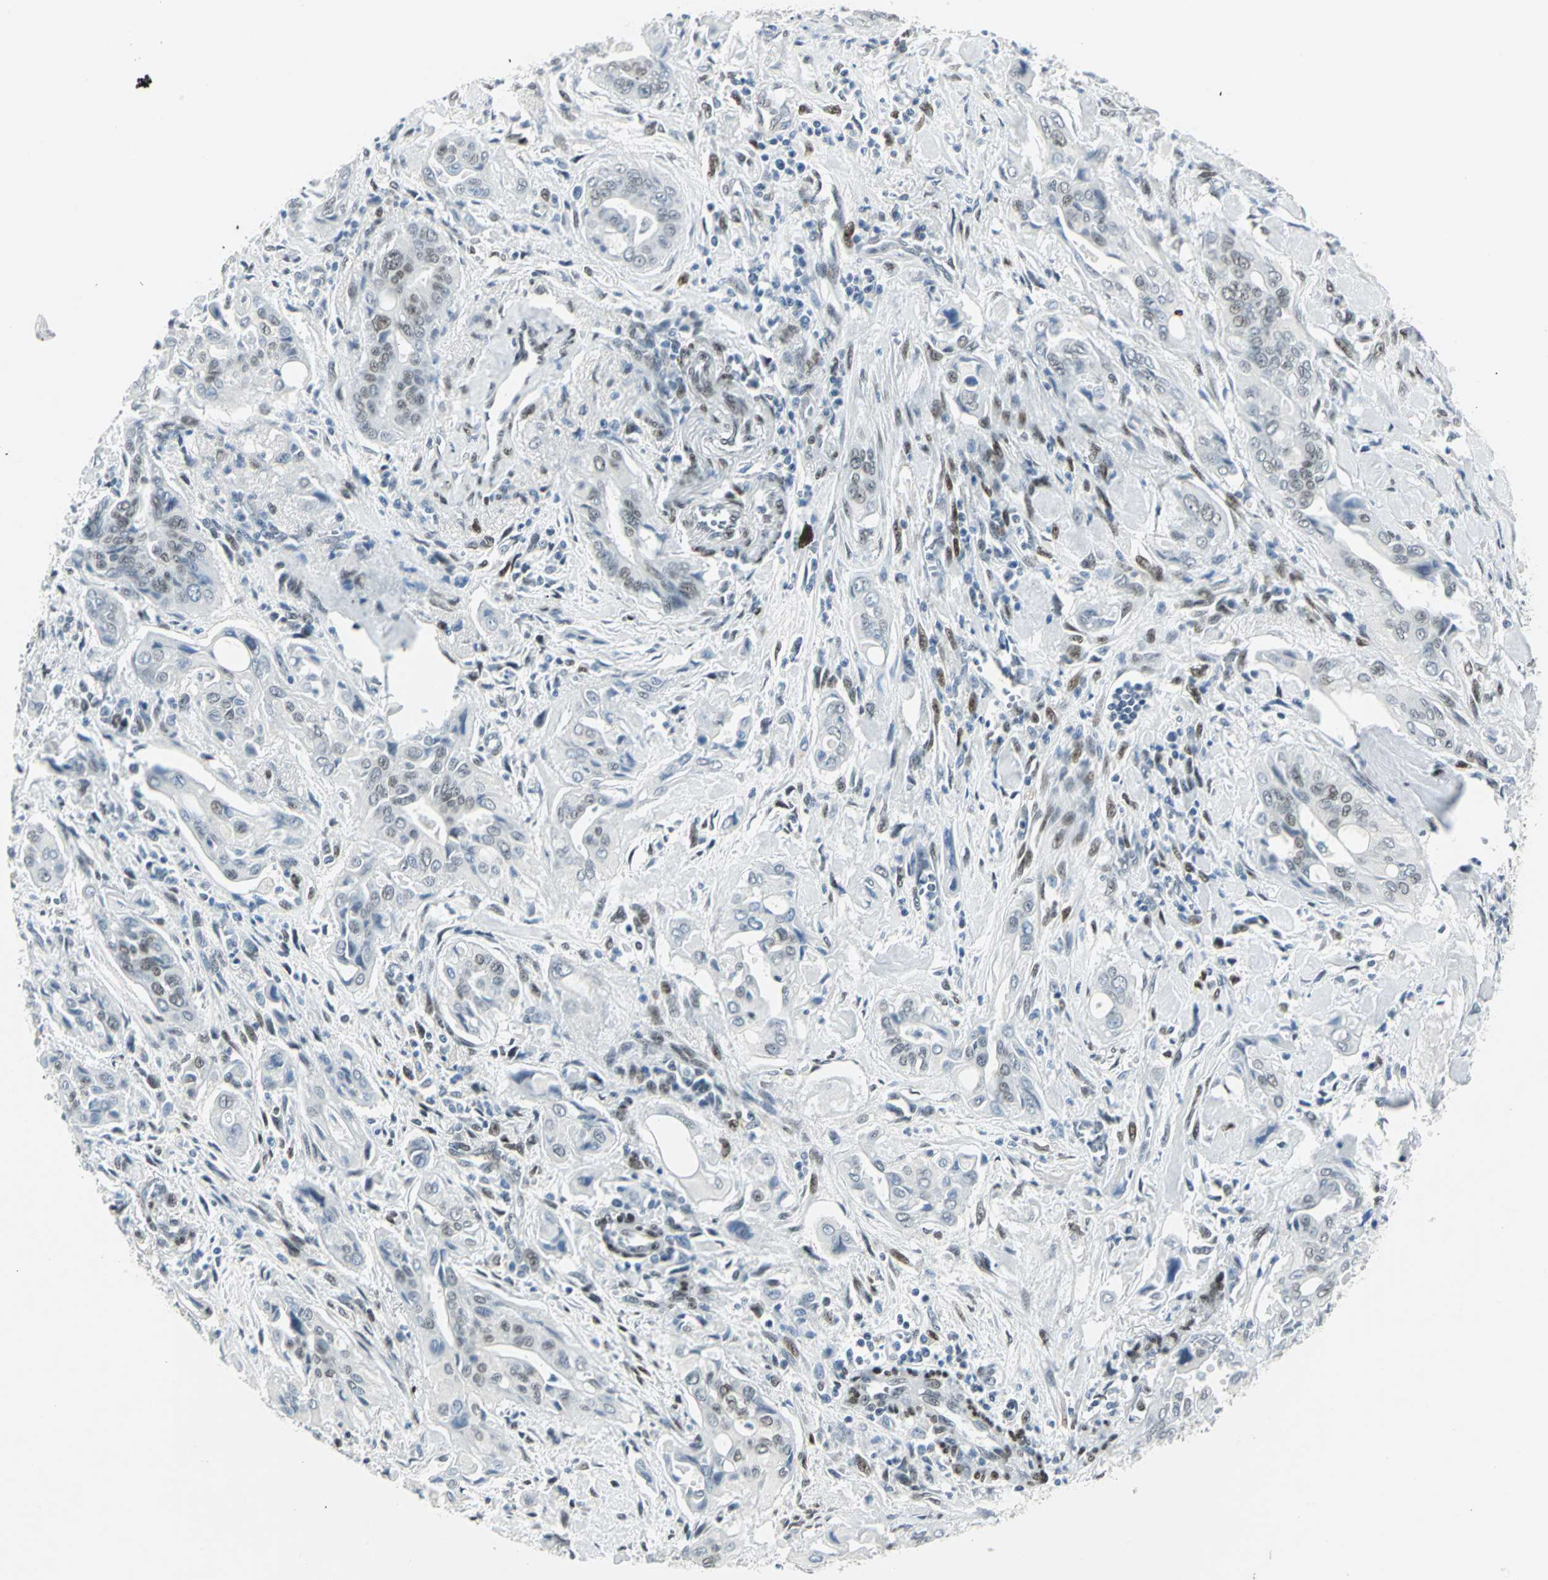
{"staining": {"intensity": "moderate", "quantity": "<25%", "location": "nuclear"}, "tissue": "pancreatic cancer", "cell_type": "Tumor cells", "image_type": "cancer", "snomed": [{"axis": "morphology", "description": "Adenocarcinoma, NOS"}, {"axis": "topography", "description": "Pancreas"}], "caption": "Pancreatic adenocarcinoma was stained to show a protein in brown. There is low levels of moderate nuclear positivity in about <25% of tumor cells.", "gene": "MEIS2", "patient": {"sex": "male", "age": 77}}